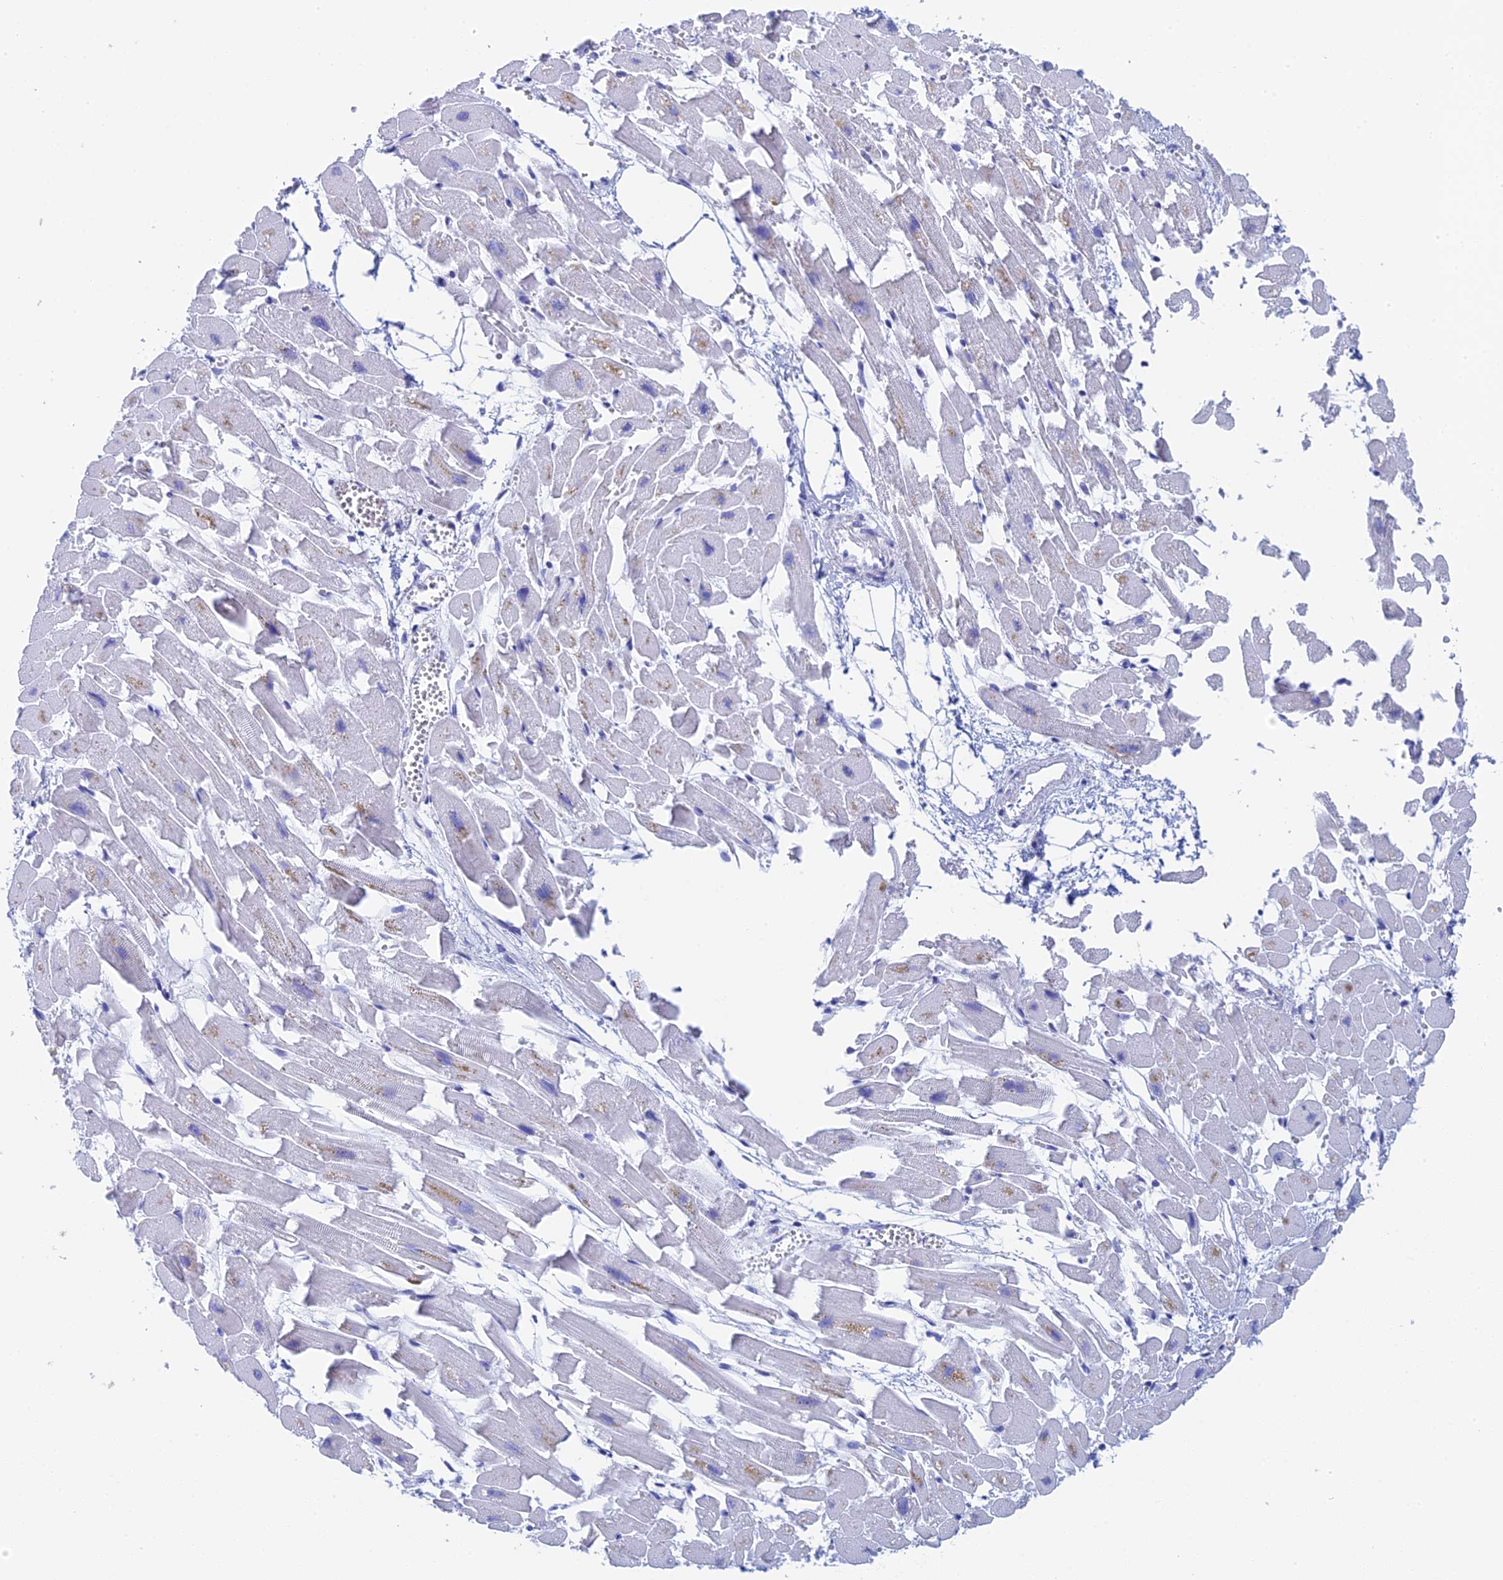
{"staining": {"intensity": "negative", "quantity": "none", "location": "none"}, "tissue": "heart muscle", "cell_type": "Cardiomyocytes", "image_type": "normal", "snomed": [{"axis": "morphology", "description": "Normal tissue, NOS"}, {"axis": "topography", "description": "Heart"}], "caption": "DAB immunohistochemical staining of normal heart muscle shows no significant expression in cardiomyocytes.", "gene": "TEX101", "patient": {"sex": "female", "age": 64}}